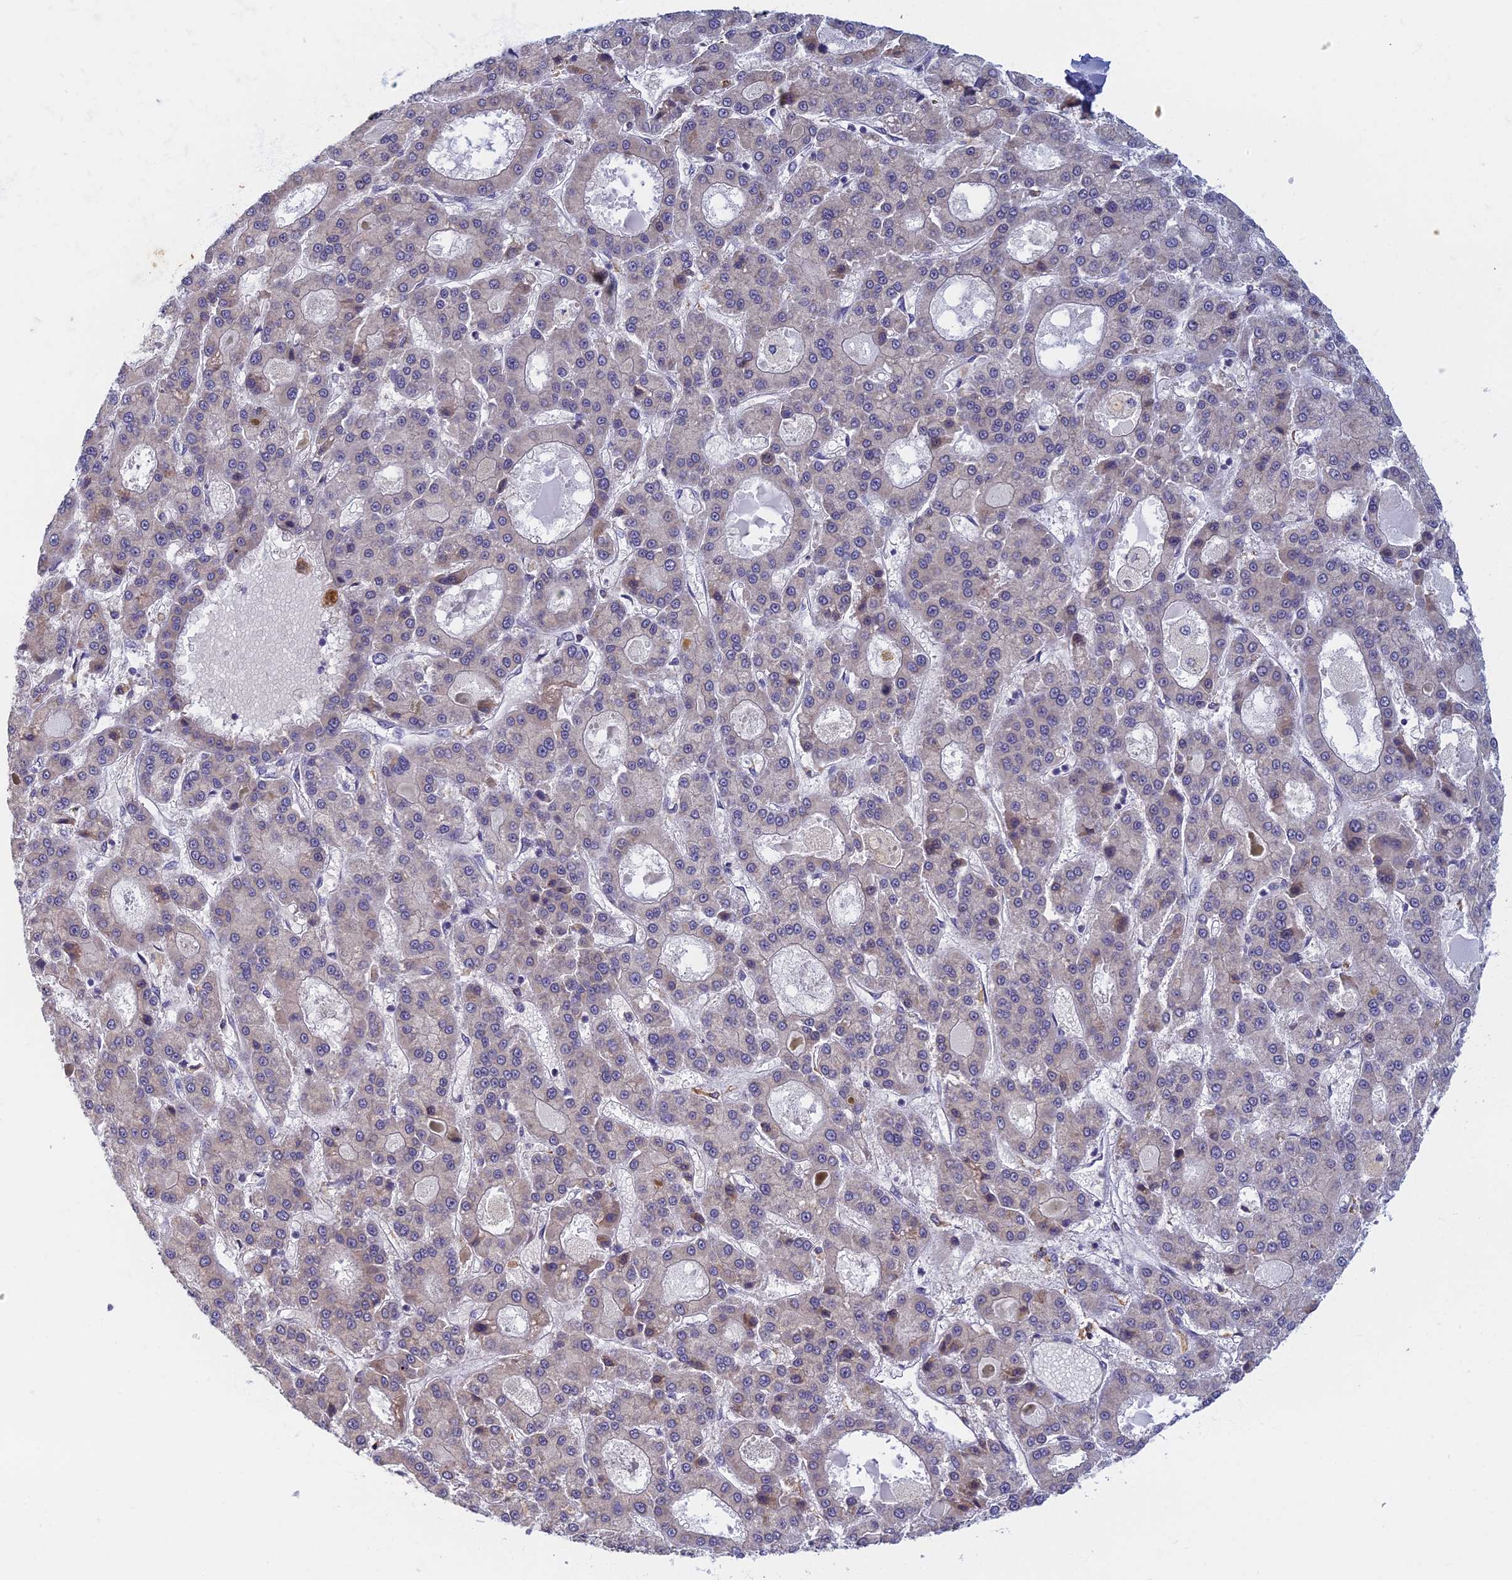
{"staining": {"intensity": "negative", "quantity": "none", "location": "none"}, "tissue": "liver cancer", "cell_type": "Tumor cells", "image_type": "cancer", "snomed": [{"axis": "morphology", "description": "Carcinoma, Hepatocellular, NOS"}, {"axis": "topography", "description": "Liver"}], "caption": "Human liver cancer stained for a protein using immunohistochemistry shows no expression in tumor cells.", "gene": "DDX51", "patient": {"sex": "male", "age": 70}}